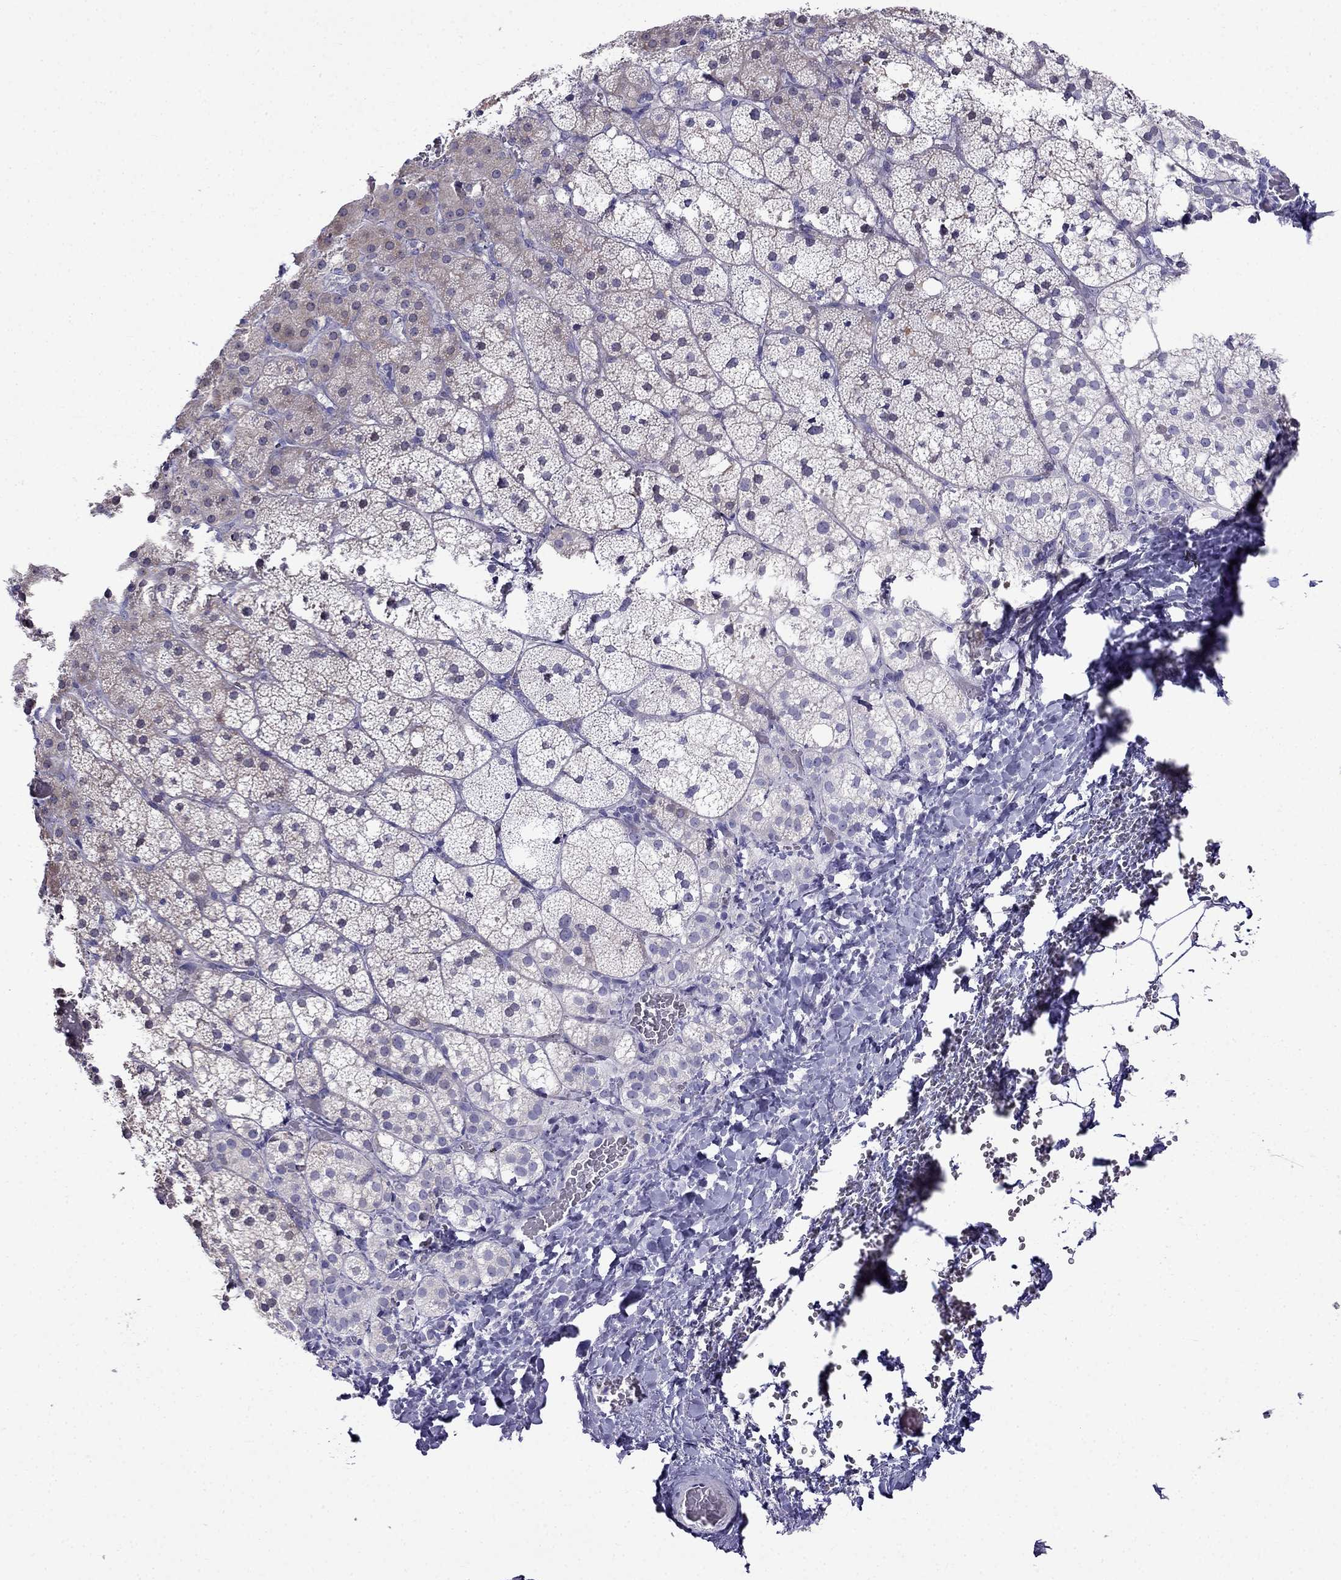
{"staining": {"intensity": "weak", "quantity": "25%-75%", "location": "cytoplasmic/membranous"}, "tissue": "adrenal gland", "cell_type": "Glandular cells", "image_type": "normal", "snomed": [{"axis": "morphology", "description": "Normal tissue, NOS"}, {"axis": "topography", "description": "Adrenal gland"}], "caption": "Immunohistochemical staining of unremarkable human adrenal gland demonstrates low levels of weak cytoplasmic/membranous positivity in approximately 25%-75% of glandular cells.", "gene": "PATE1", "patient": {"sex": "male", "age": 53}}